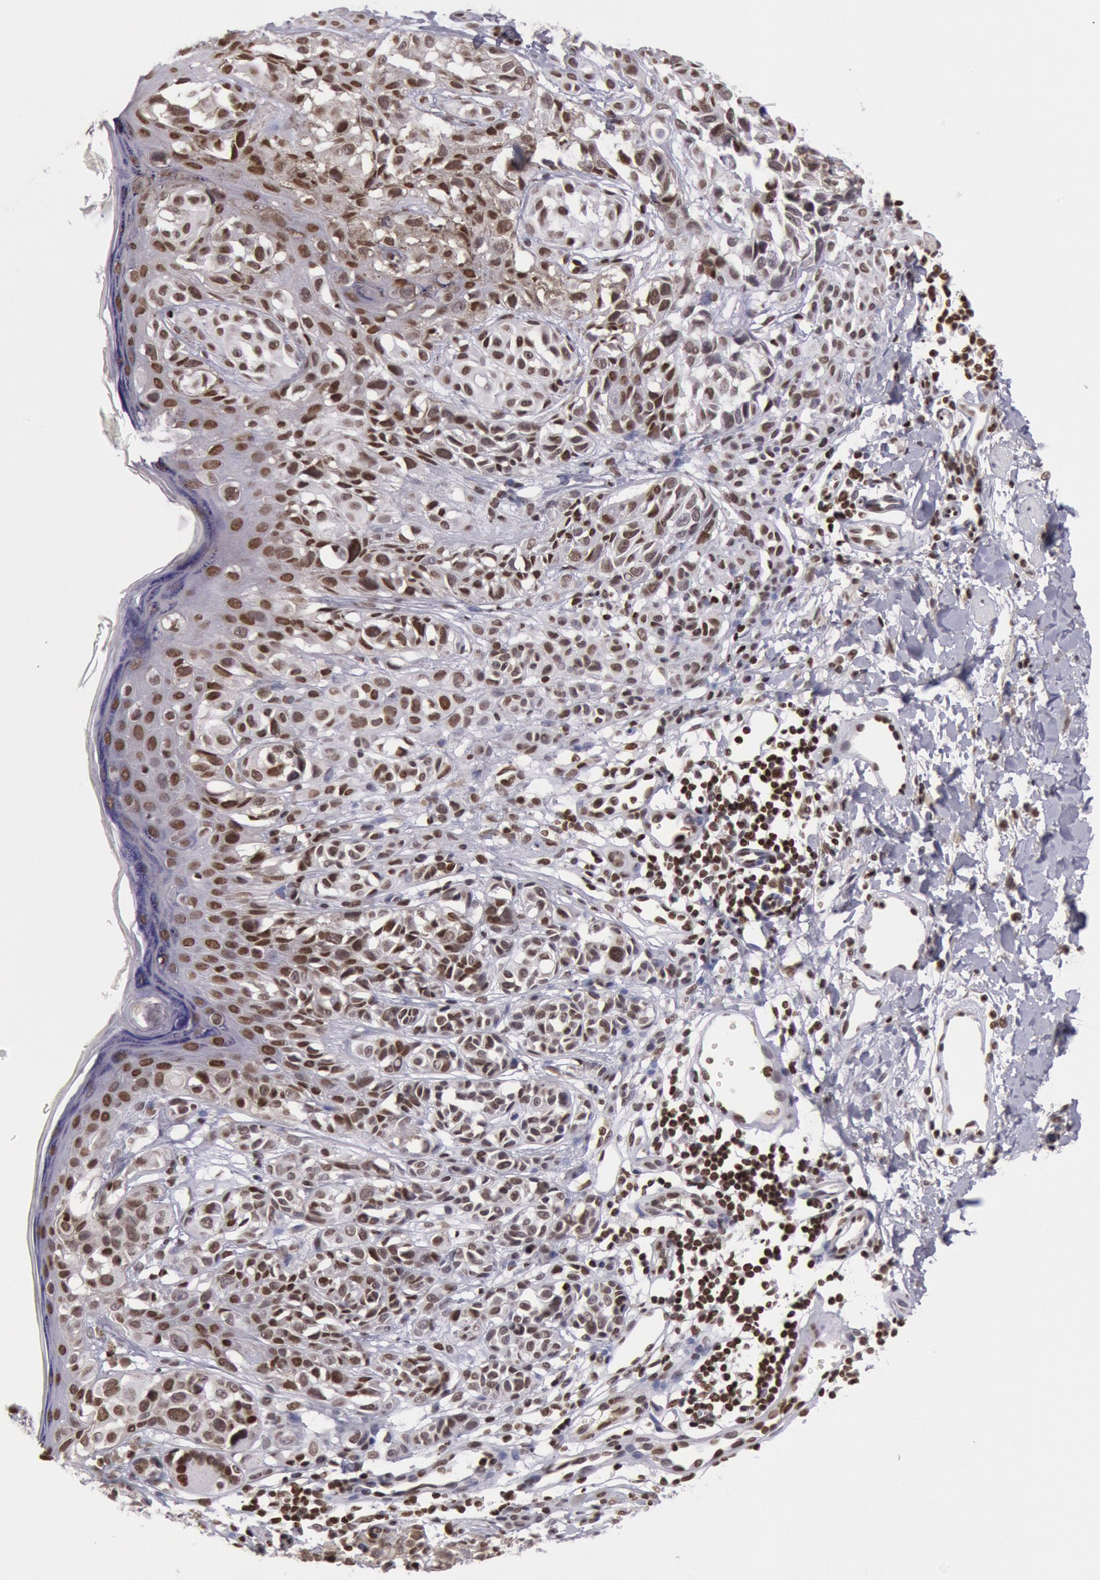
{"staining": {"intensity": "moderate", "quantity": ">75%", "location": "nuclear"}, "tissue": "melanoma", "cell_type": "Tumor cells", "image_type": "cancer", "snomed": [{"axis": "morphology", "description": "Malignant melanoma, NOS"}, {"axis": "topography", "description": "Skin"}], "caption": "There is medium levels of moderate nuclear staining in tumor cells of melanoma, as demonstrated by immunohistochemical staining (brown color).", "gene": "NKAP", "patient": {"sex": "male", "age": 40}}